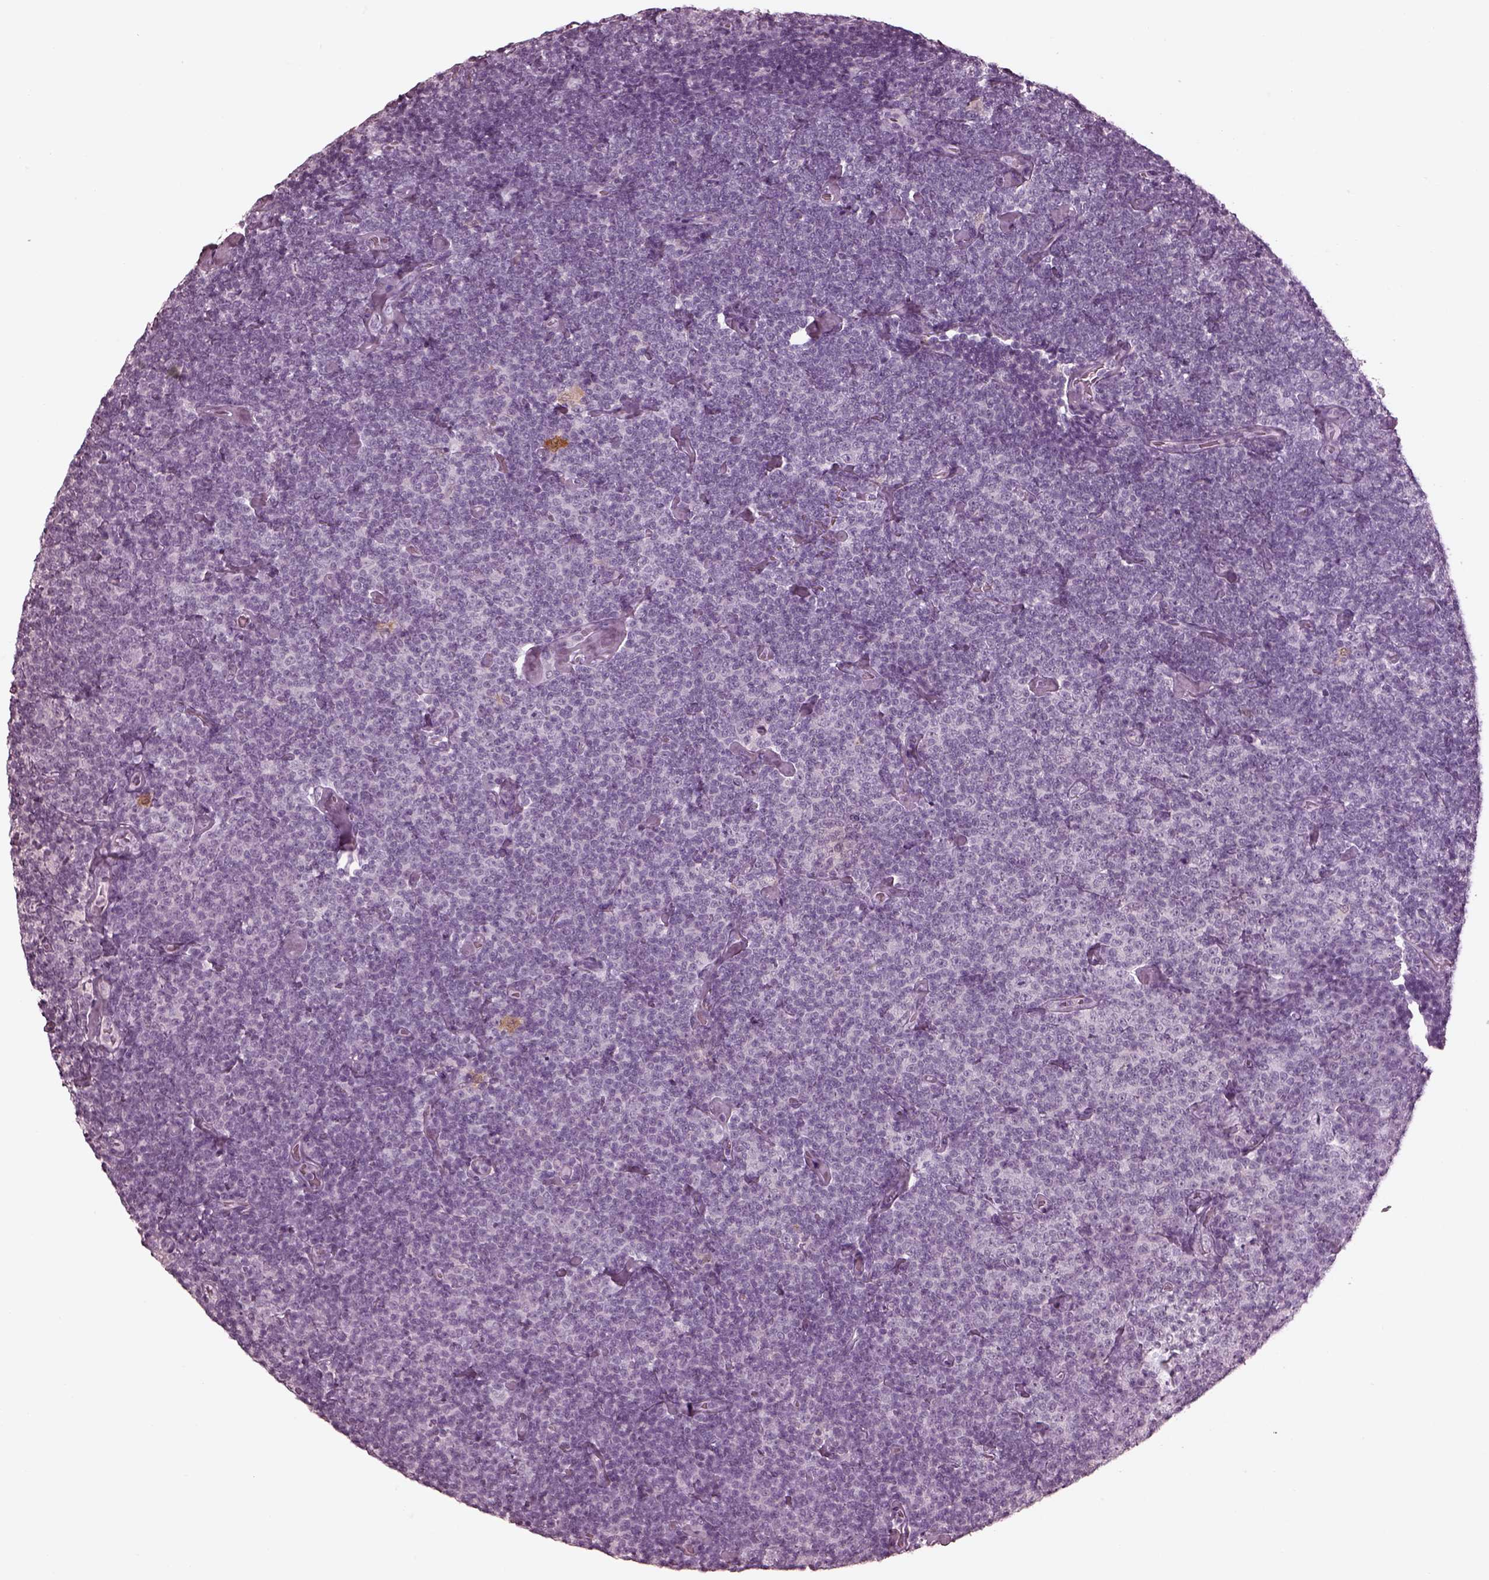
{"staining": {"intensity": "negative", "quantity": "none", "location": "none"}, "tissue": "lymphoma", "cell_type": "Tumor cells", "image_type": "cancer", "snomed": [{"axis": "morphology", "description": "Malignant lymphoma, non-Hodgkin's type, Low grade"}, {"axis": "topography", "description": "Lymph node"}], "caption": "IHC of human lymphoma demonstrates no staining in tumor cells.", "gene": "C2orf81", "patient": {"sex": "male", "age": 81}}